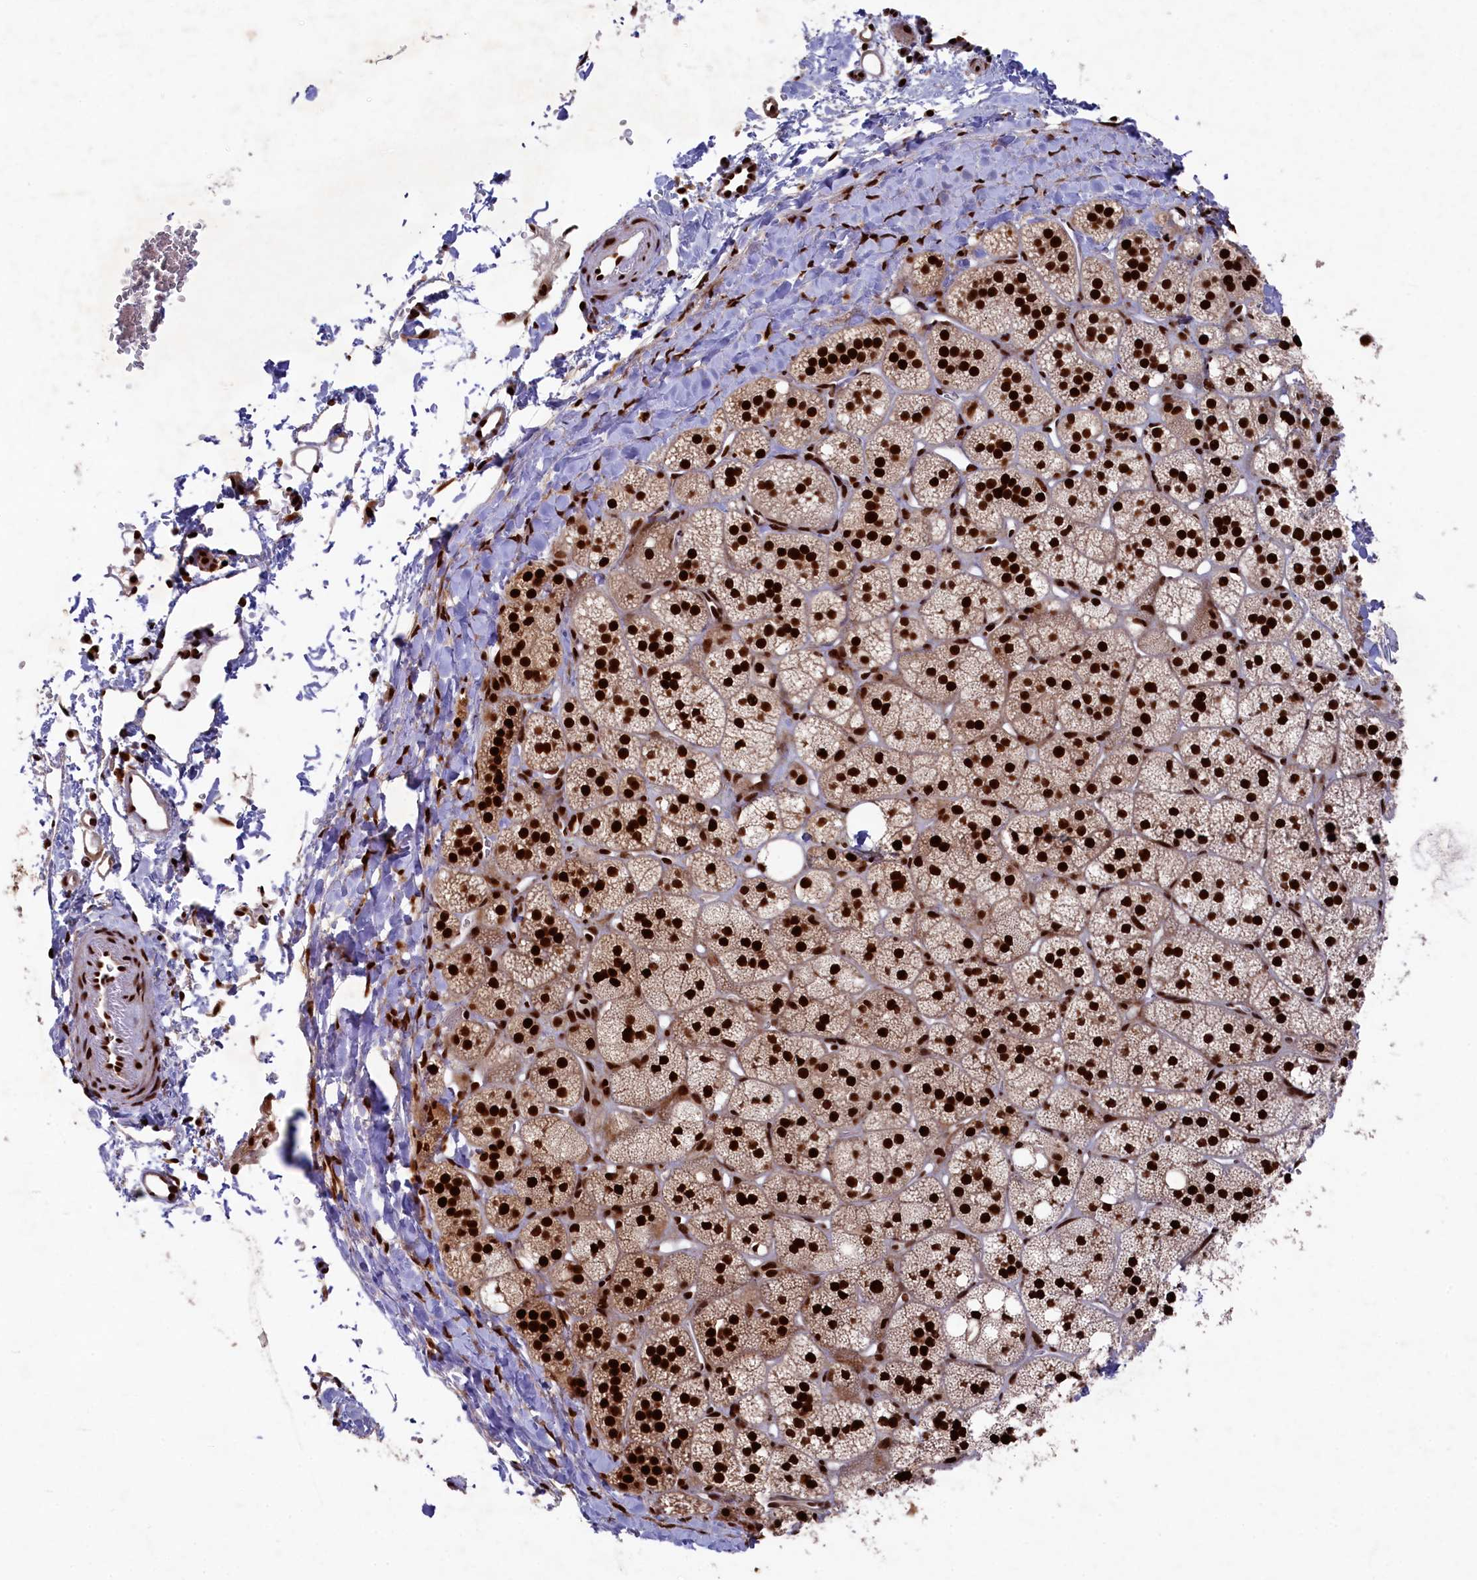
{"staining": {"intensity": "strong", "quantity": ">75%", "location": "cytoplasmic/membranous,nuclear"}, "tissue": "adrenal gland", "cell_type": "Glandular cells", "image_type": "normal", "snomed": [{"axis": "morphology", "description": "Normal tissue, NOS"}, {"axis": "topography", "description": "Adrenal gland"}], "caption": "Approximately >75% of glandular cells in unremarkable adrenal gland exhibit strong cytoplasmic/membranous,nuclear protein staining as visualized by brown immunohistochemical staining.", "gene": "PRPF31", "patient": {"sex": "male", "age": 61}}